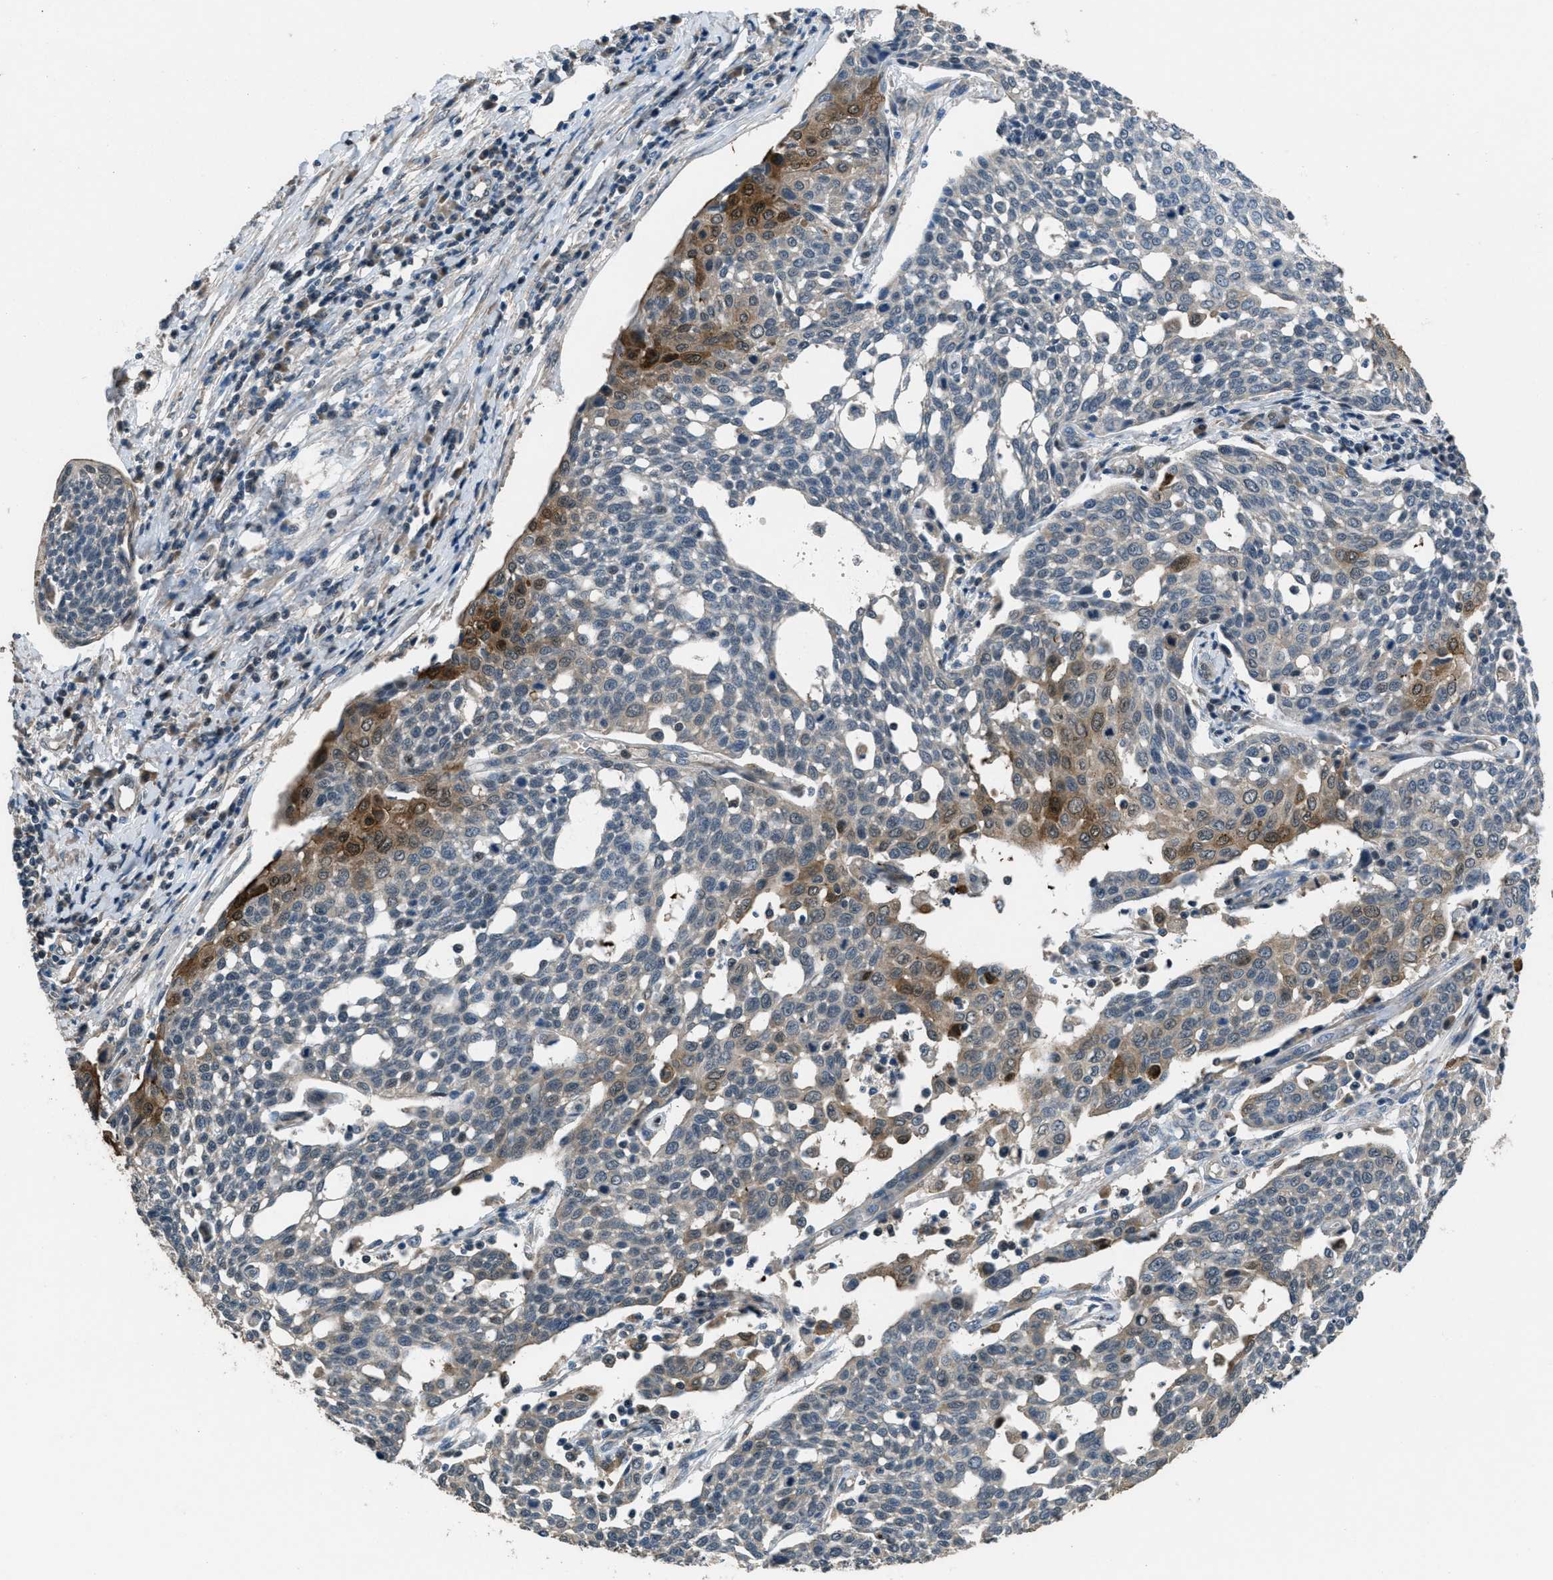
{"staining": {"intensity": "moderate", "quantity": "<25%", "location": "cytoplasmic/membranous,nuclear"}, "tissue": "cervical cancer", "cell_type": "Tumor cells", "image_type": "cancer", "snomed": [{"axis": "morphology", "description": "Squamous cell carcinoma, NOS"}, {"axis": "topography", "description": "Cervix"}], "caption": "Cervical cancer stained for a protein (brown) reveals moderate cytoplasmic/membranous and nuclear positive expression in approximately <25% of tumor cells.", "gene": "NAT1", "patient": {"sex": "female", "age": 34}}